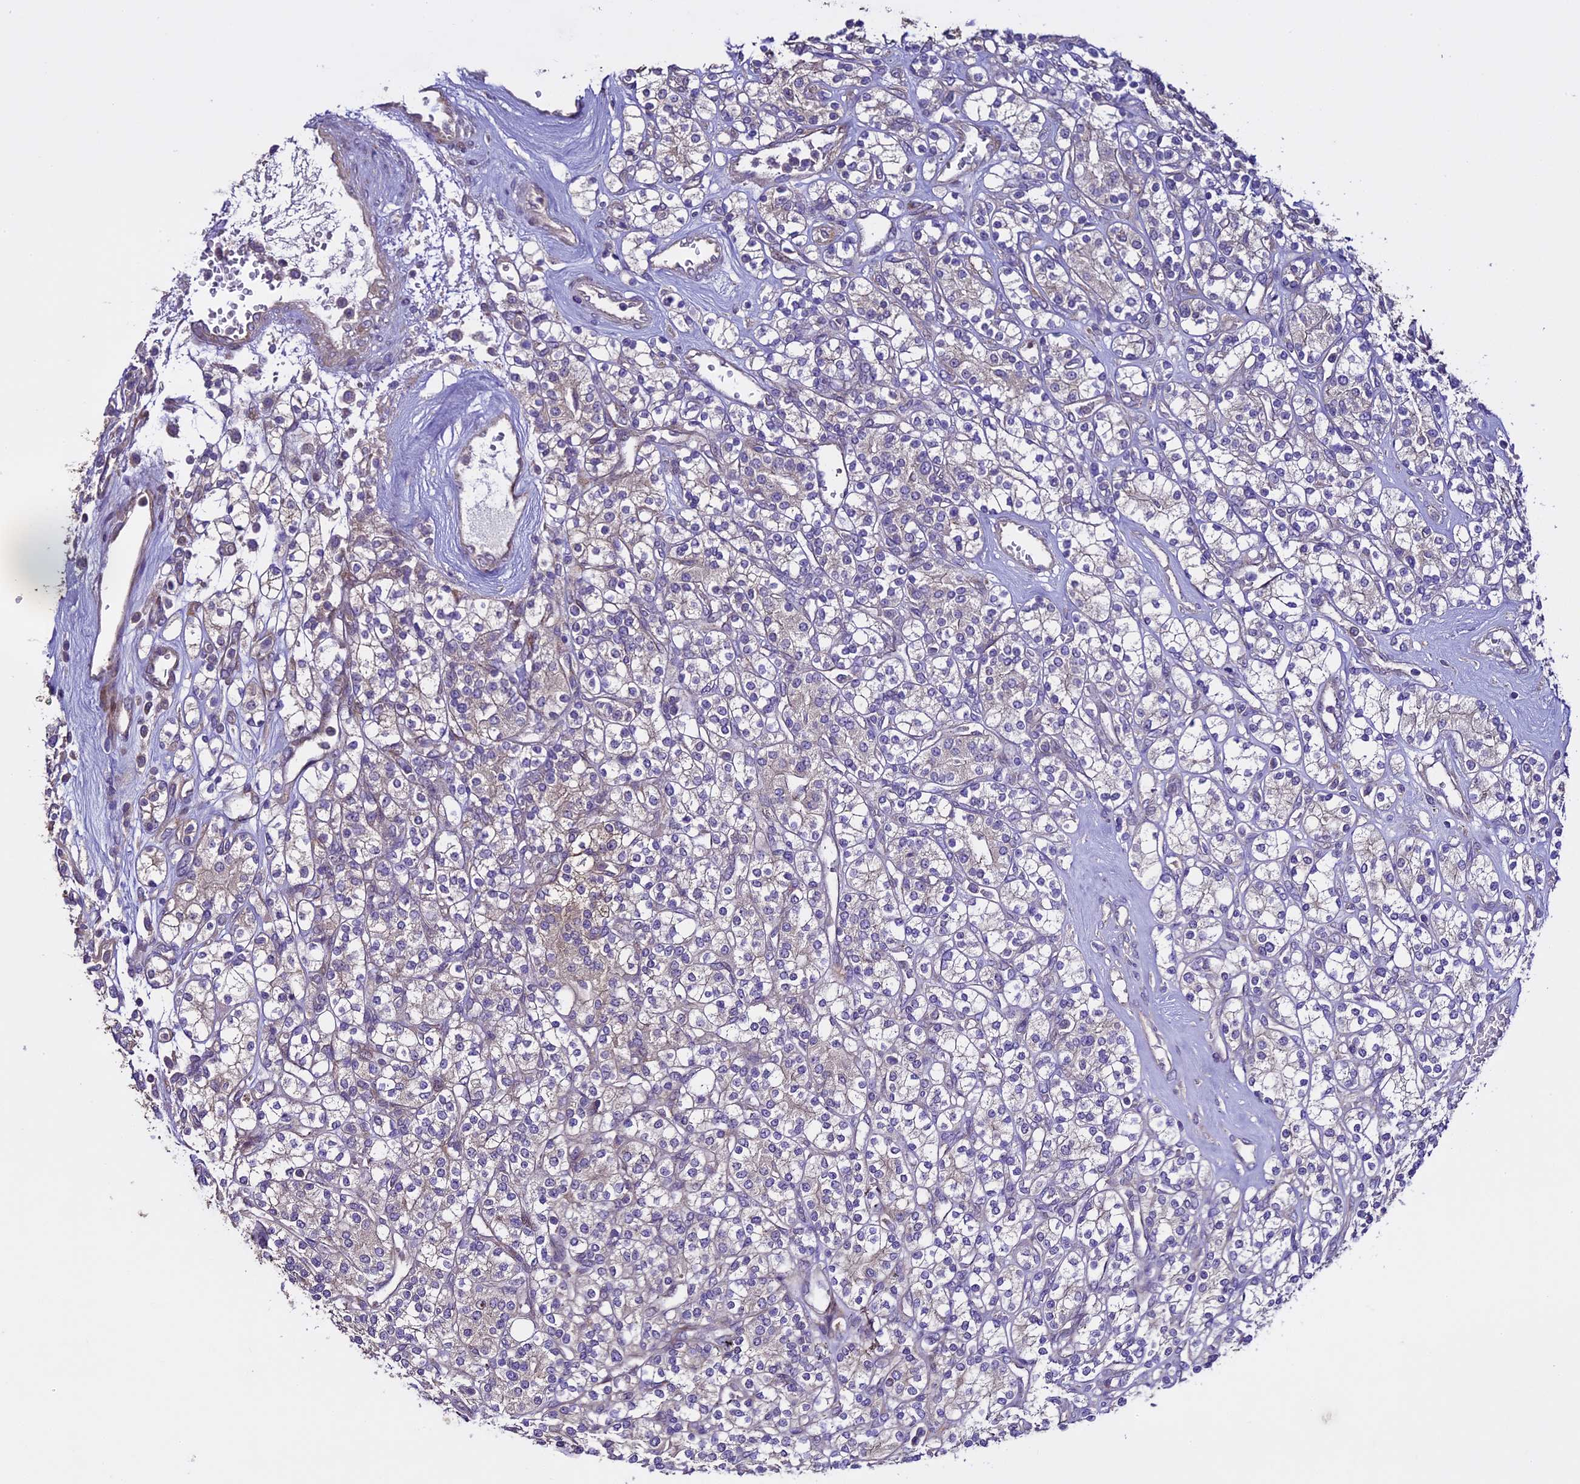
{"staining": {"intensity": "weak", "quantity": "<25%", "location": "cytoplasmic/membranous"}, "tissue": "renal cancer", "cell_type": "Tumor cells", "image_type": "cancer", "snomed": [{"axis": "morphology", "description": "Adenocarcinoma, NOS"}, {"axis": "topography", "description": "Kidney"}], "caption": "DAB (3,3'-diaminobenzidine) immunohistochemical staining of human renal adenocarcinoma shows no significant expression in tumor cells.", "gene": "SPIRE1", "patient": {"sex": "male", "age": 77}}